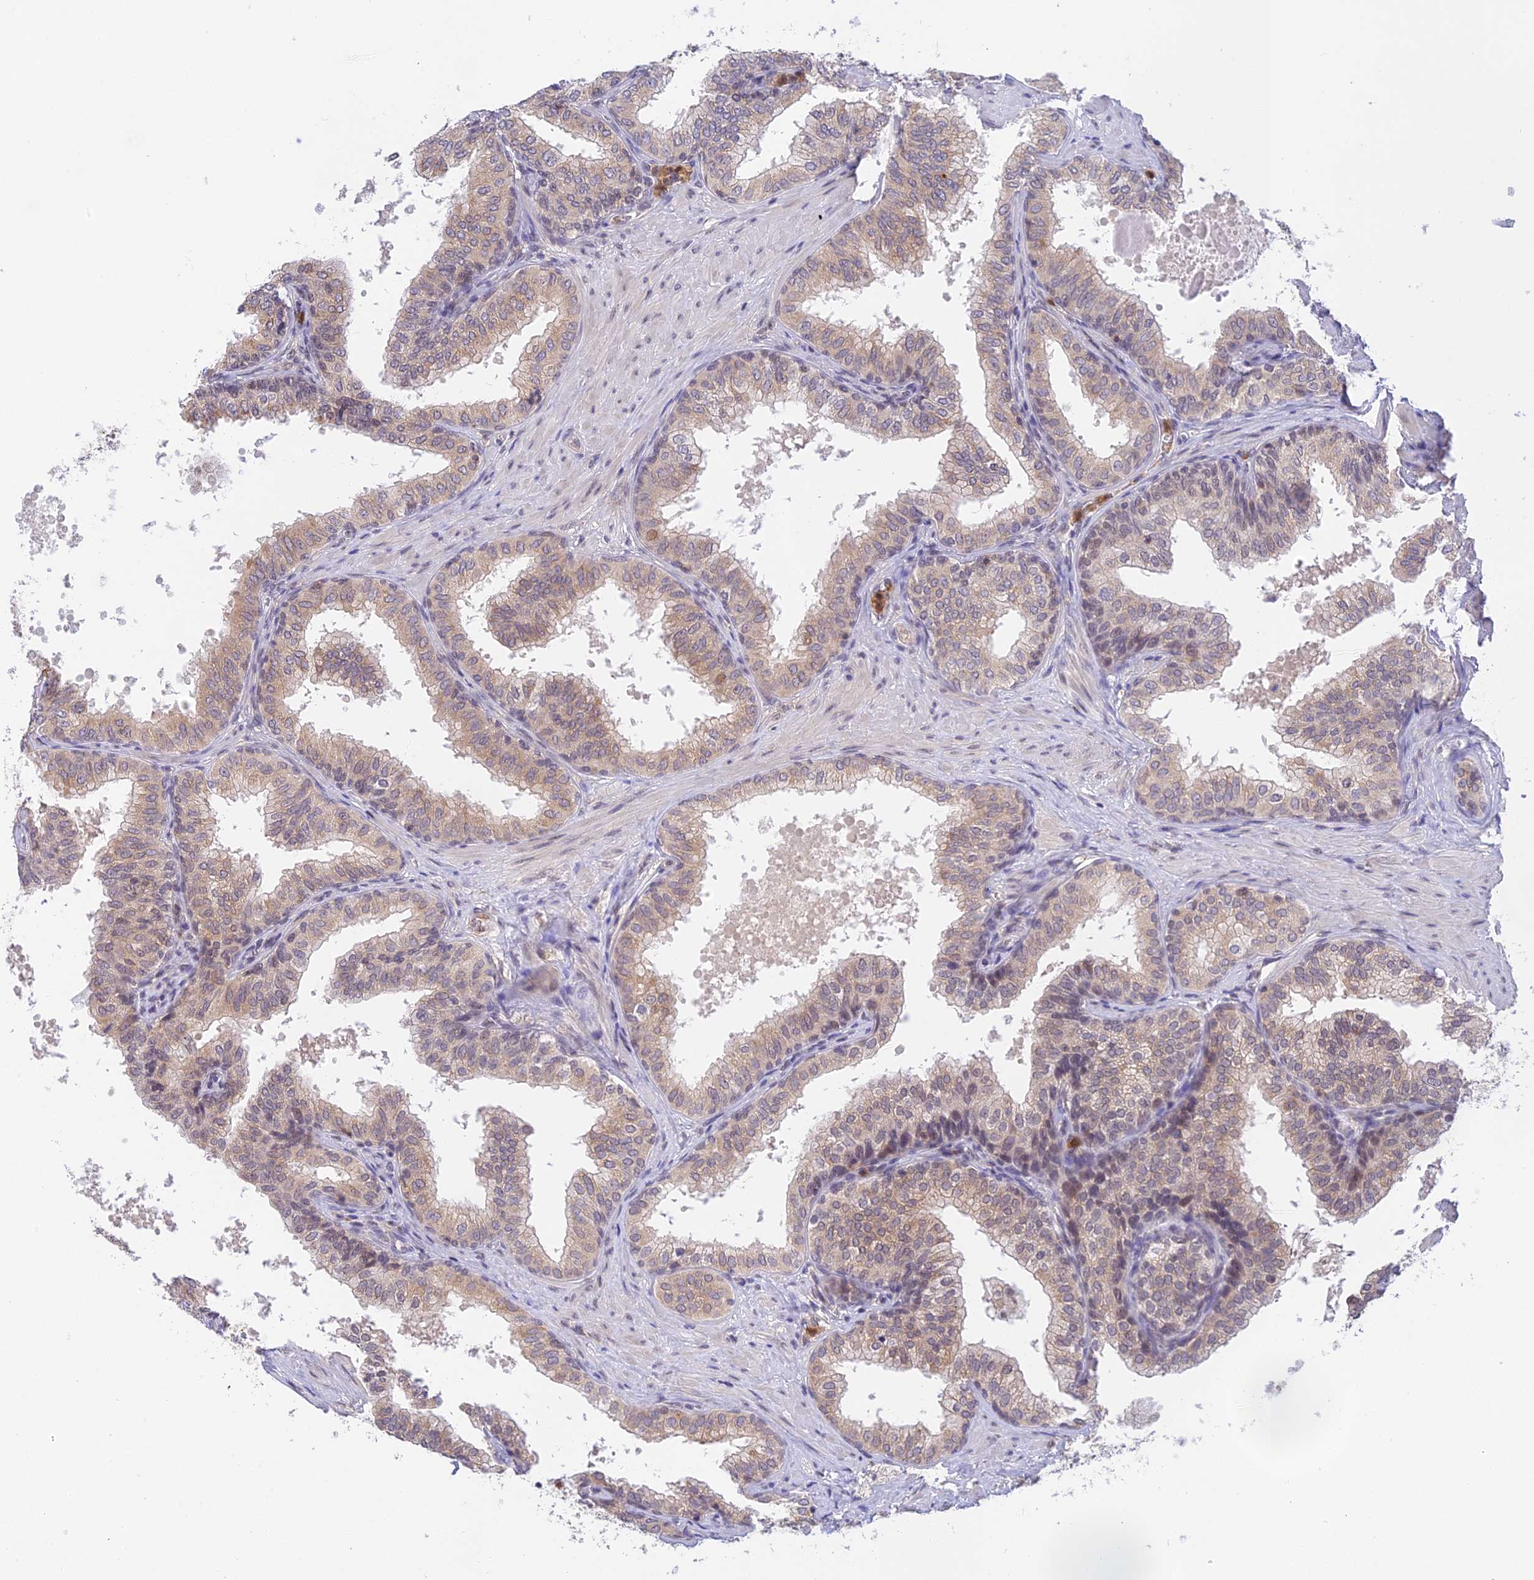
{"staining": {"intensity": "weak", "quantity": "25%-75%", "location": "cytoplasmic/membranous"}, "tissue": "prostate", "cell_type": "Glandular cells", "image_type": "normal", "snomed": [{"axis": "morphology", "description": "Normal tissue, NOS"}, {"axis": "topography", "description": "Prostate"}], "caption": "Prostate stained with a brown dye displays weak cytoplasmic/membranous positive positivity in approximately 25%-75% of glandular cells.", "gene": "PEX16", "patient": {"sex": "male", "age": 60}}